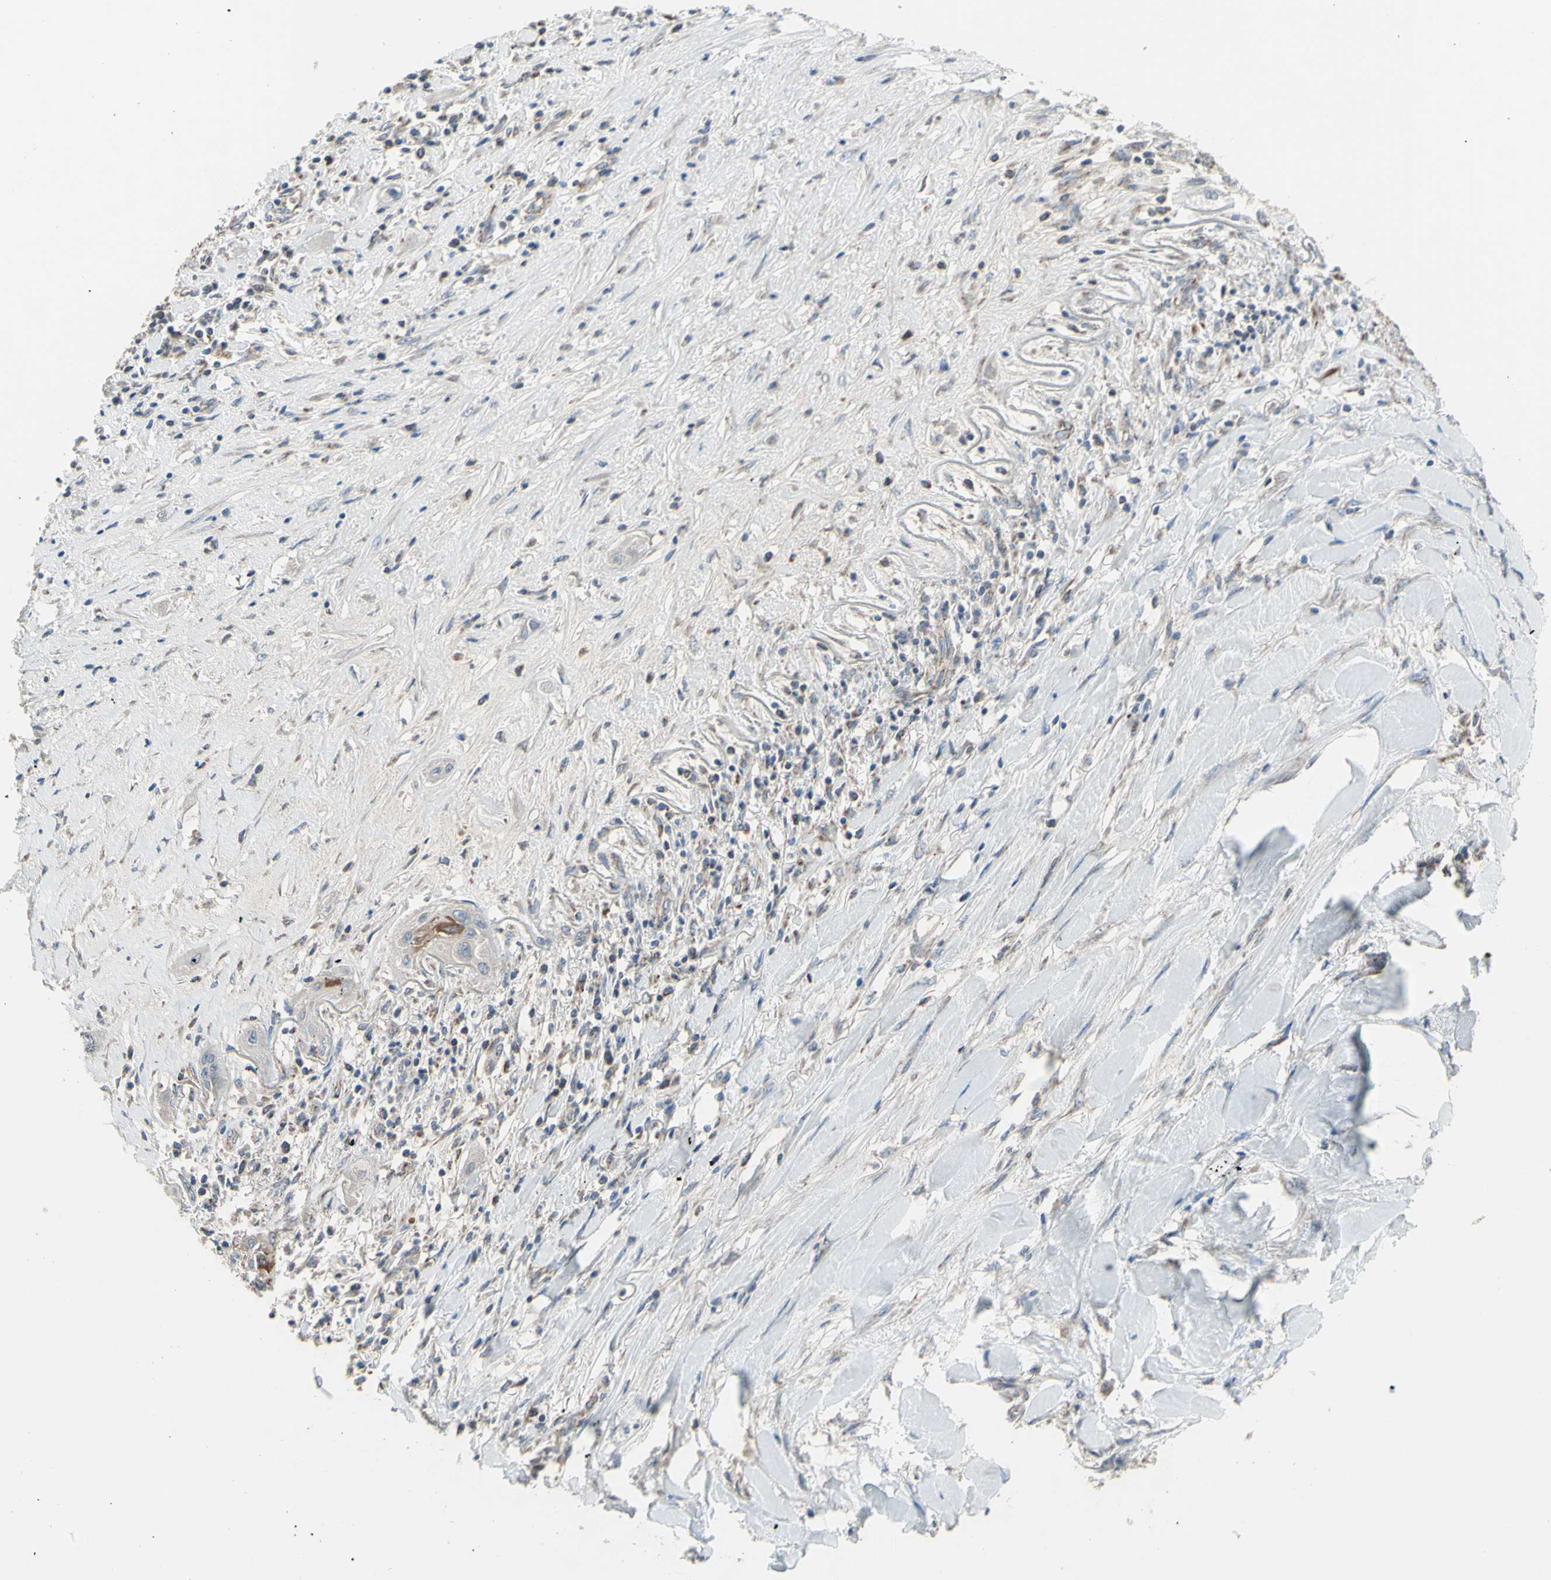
{"staining": {"intensity": "weak", "quantity": "<25%", "location": "cytoplasmic/membranous"}, "tissue": "lung cancer", "cell_type": "Tumor cells", "image_type": "cancer", "snomed": [{"axis": "morphology", "description": "Squamous cell carcinoma, NOS"}, {"axis": "topography", "description": "Lung"}], "caption": "The histopathology image shows no staining of tumor cells in lung cancer.", "gene": "FAM171B", "patient": {"sex": "female", "age": 47}}